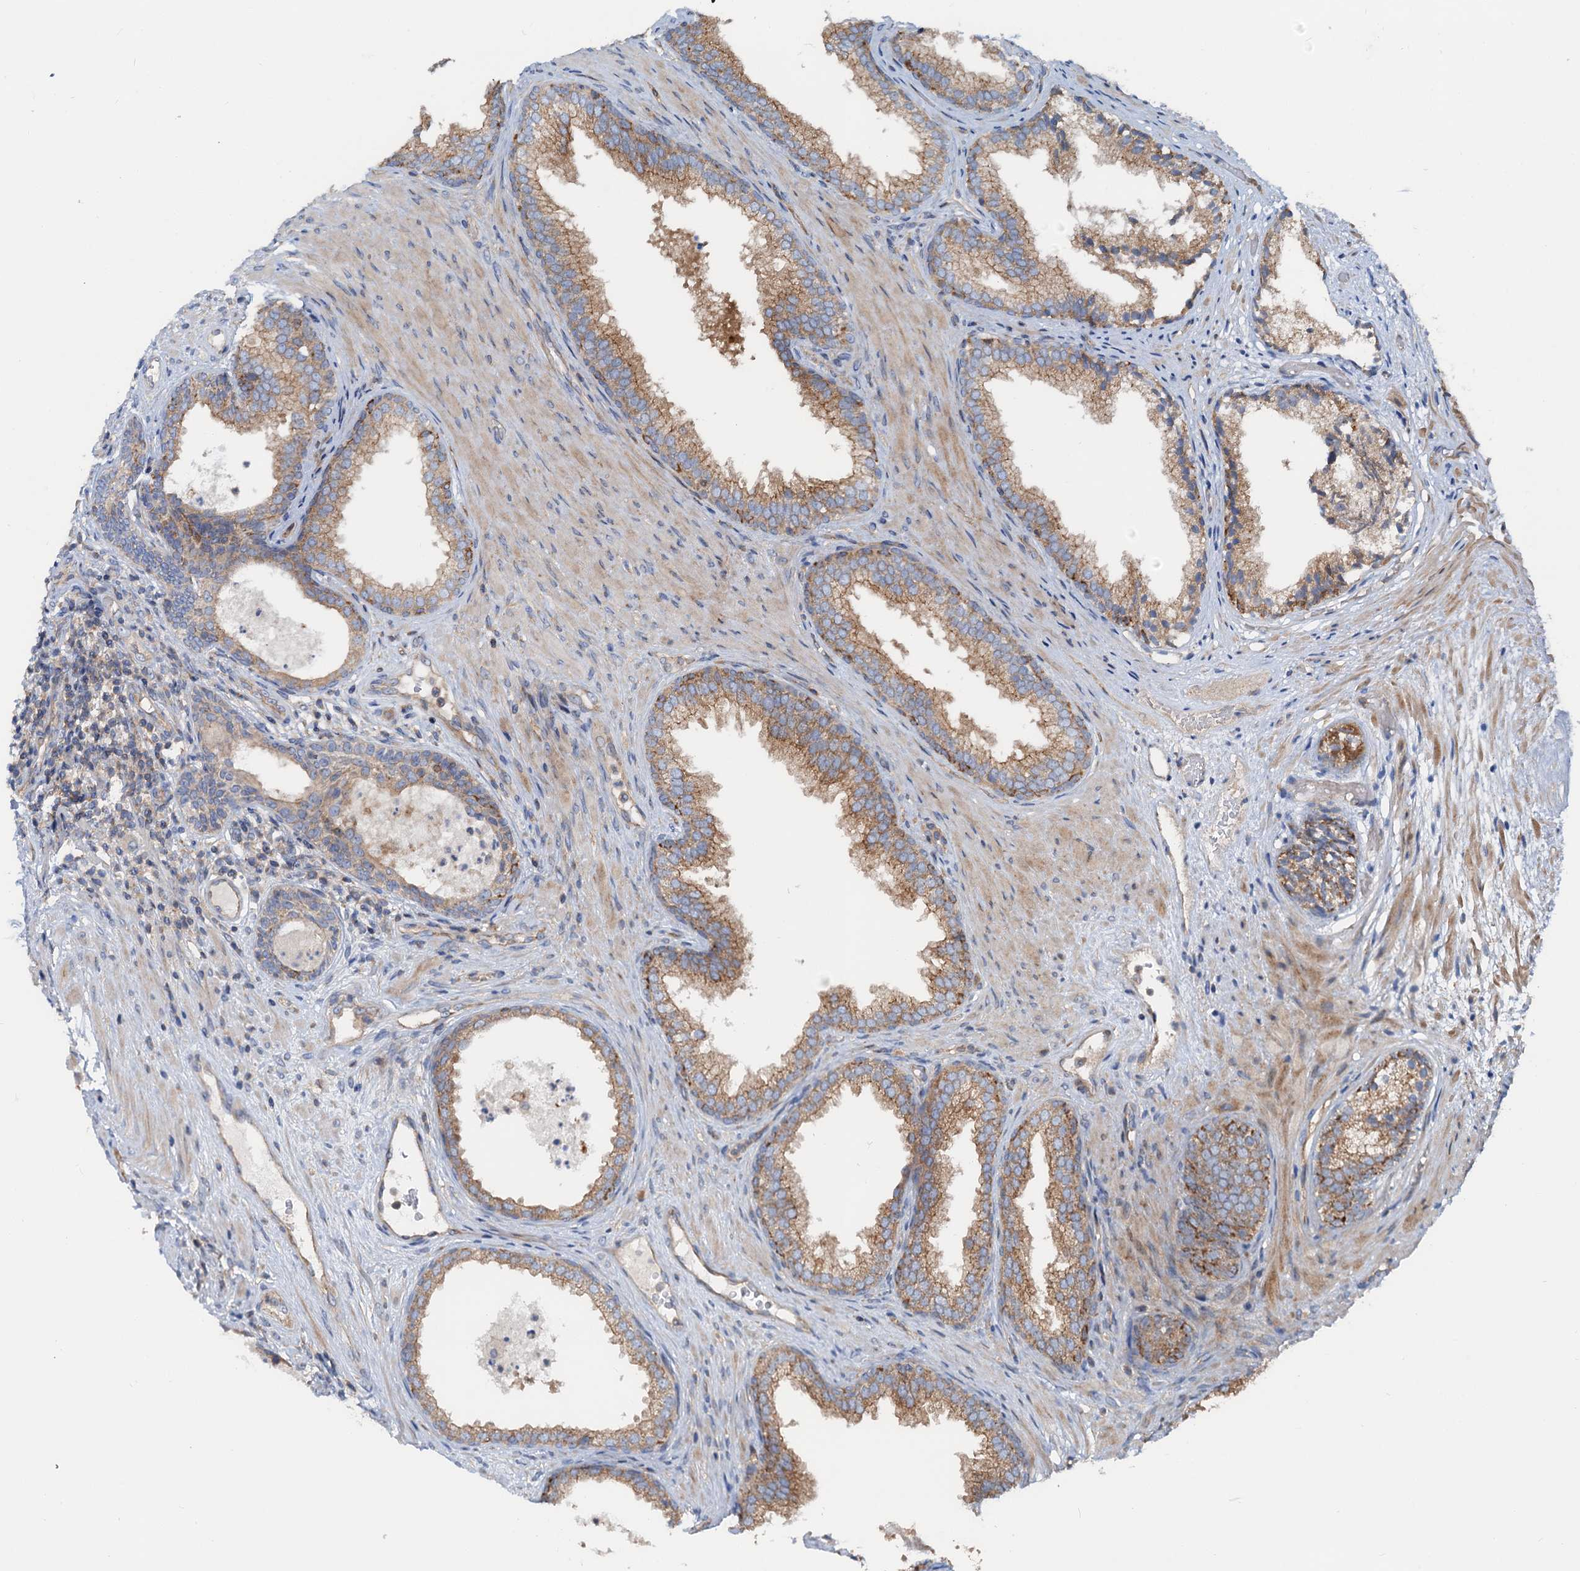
{"staining": {"intensity": "moderate", "quantity": ">75%", "location": "cytoplasmic/membranous"}, "tissue": "prostate", "cell_type": "Glandular cells", "image_type": "normal", "snomed": [{"axis": "morphology", "description": "Normal tissue, NOS"}, {"axis": "topography", "description": "Prostate"}], "caption": "Immunohistochemistry (IHC) staining of normal prostate, which exhibits medium levels of moderate cytoplasmic/membranous positivity in about >75% of glandular cells indicating moderate cytoplasmic/membranous protein staining. The staining was performed using DAB (3,3'-diaminobenzidine) (brown) for protein detection and nuclei were counterstained in hematoxylin (blue).", "gene": "ANKRD26", "patient": {"sex": "male", "age": 76}}